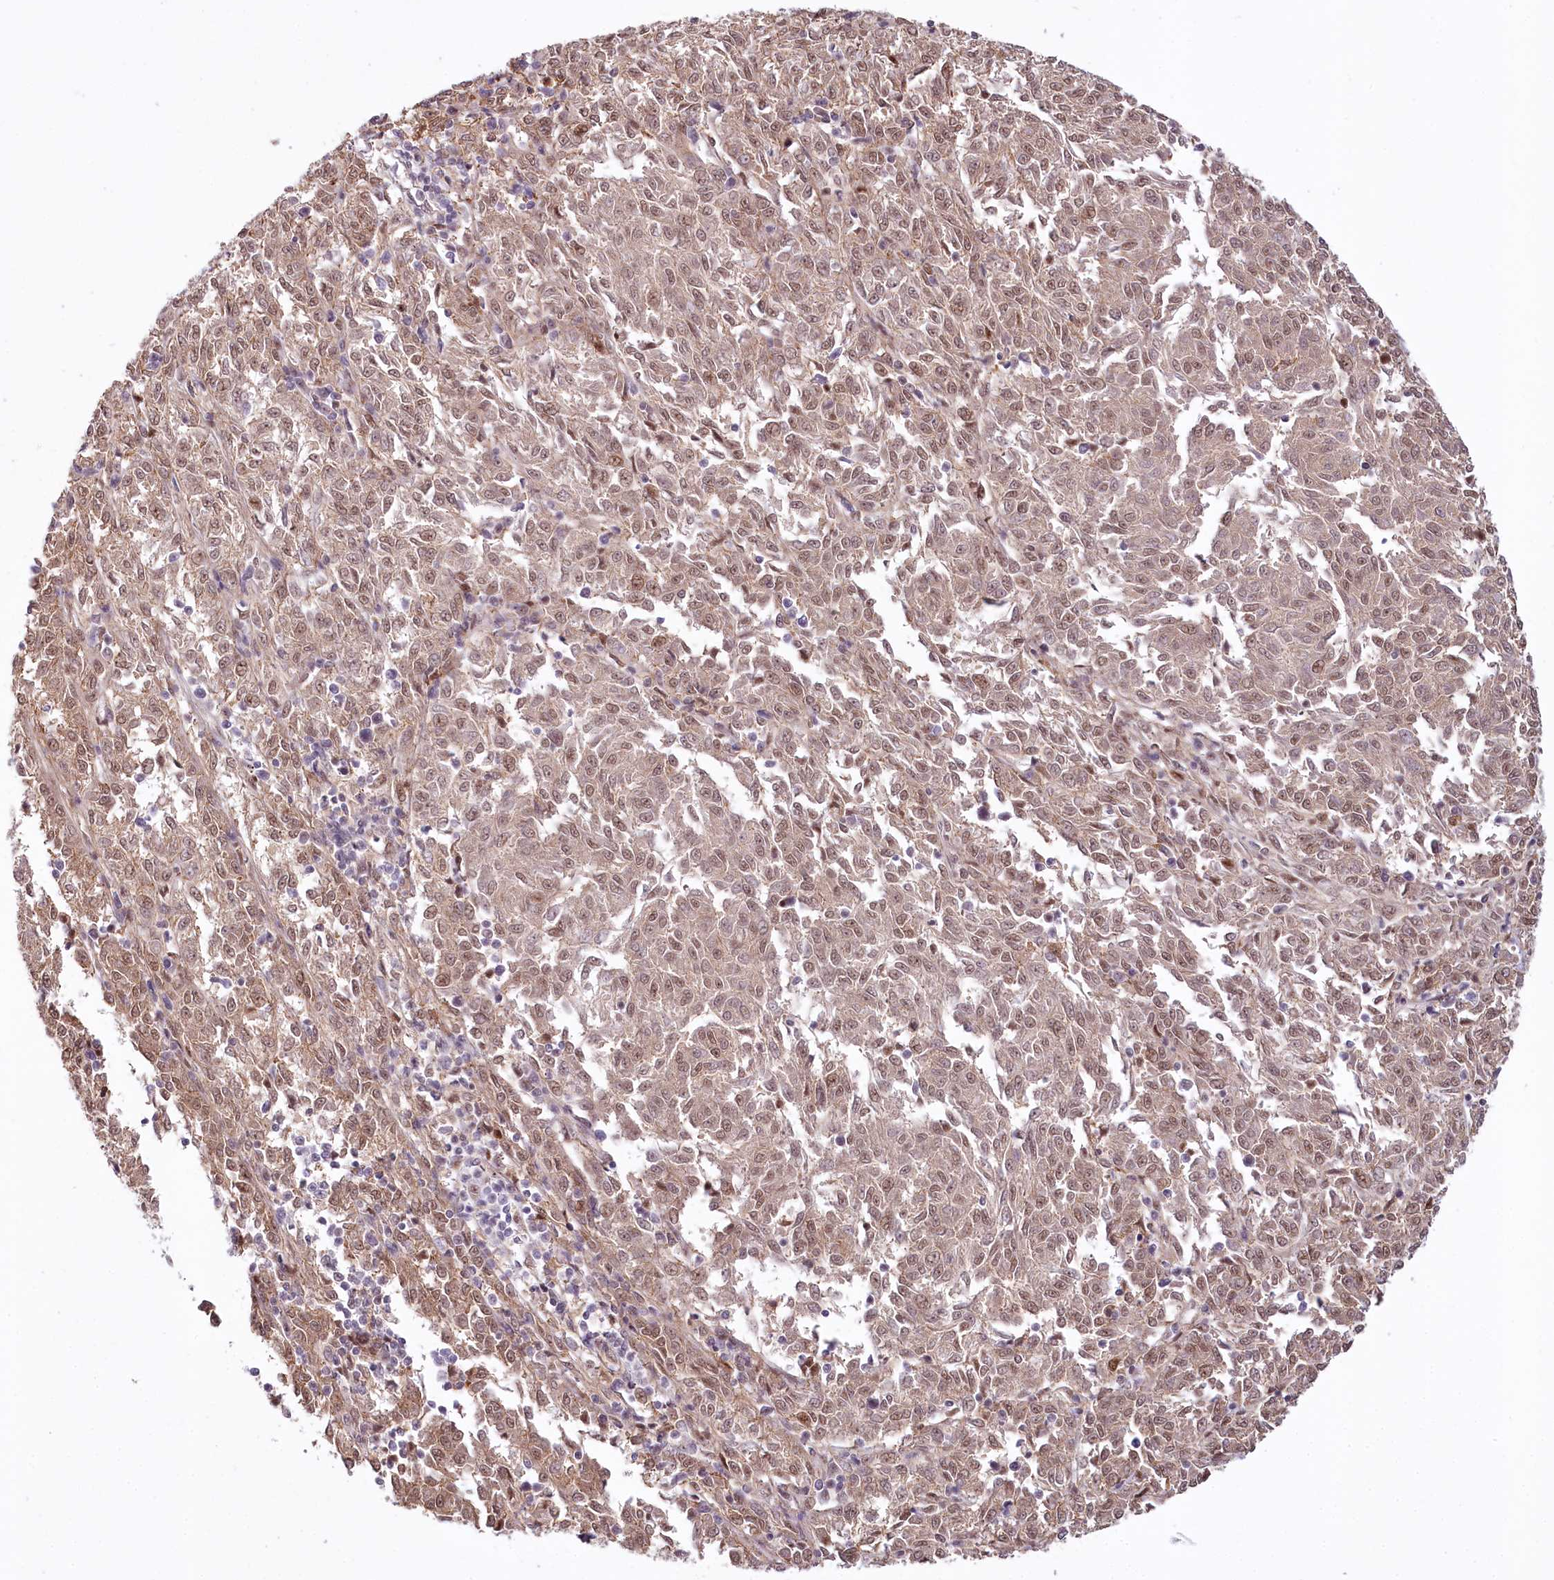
{"staining": {"intensity": "moderate", "quantity": ">75%", "location": "nuclear"}, "tissue": "melanoma", "cell_type": "Tumor cells", "image_type": "cancer", "snomed": [{"axis": "morphology", "description": "Malignant melanoma, NOS"}, {"axis": "topography", "description": "Skin"}], "caption": "Immunohistochemistry histopathology image of melanoma stained for a protein (brown), which reveals medium levels of moderate nuclear staining in about >75% of tumor cells.", "gene": "TUBGCP2", "patient": {"sex": "female", "age": 72}}